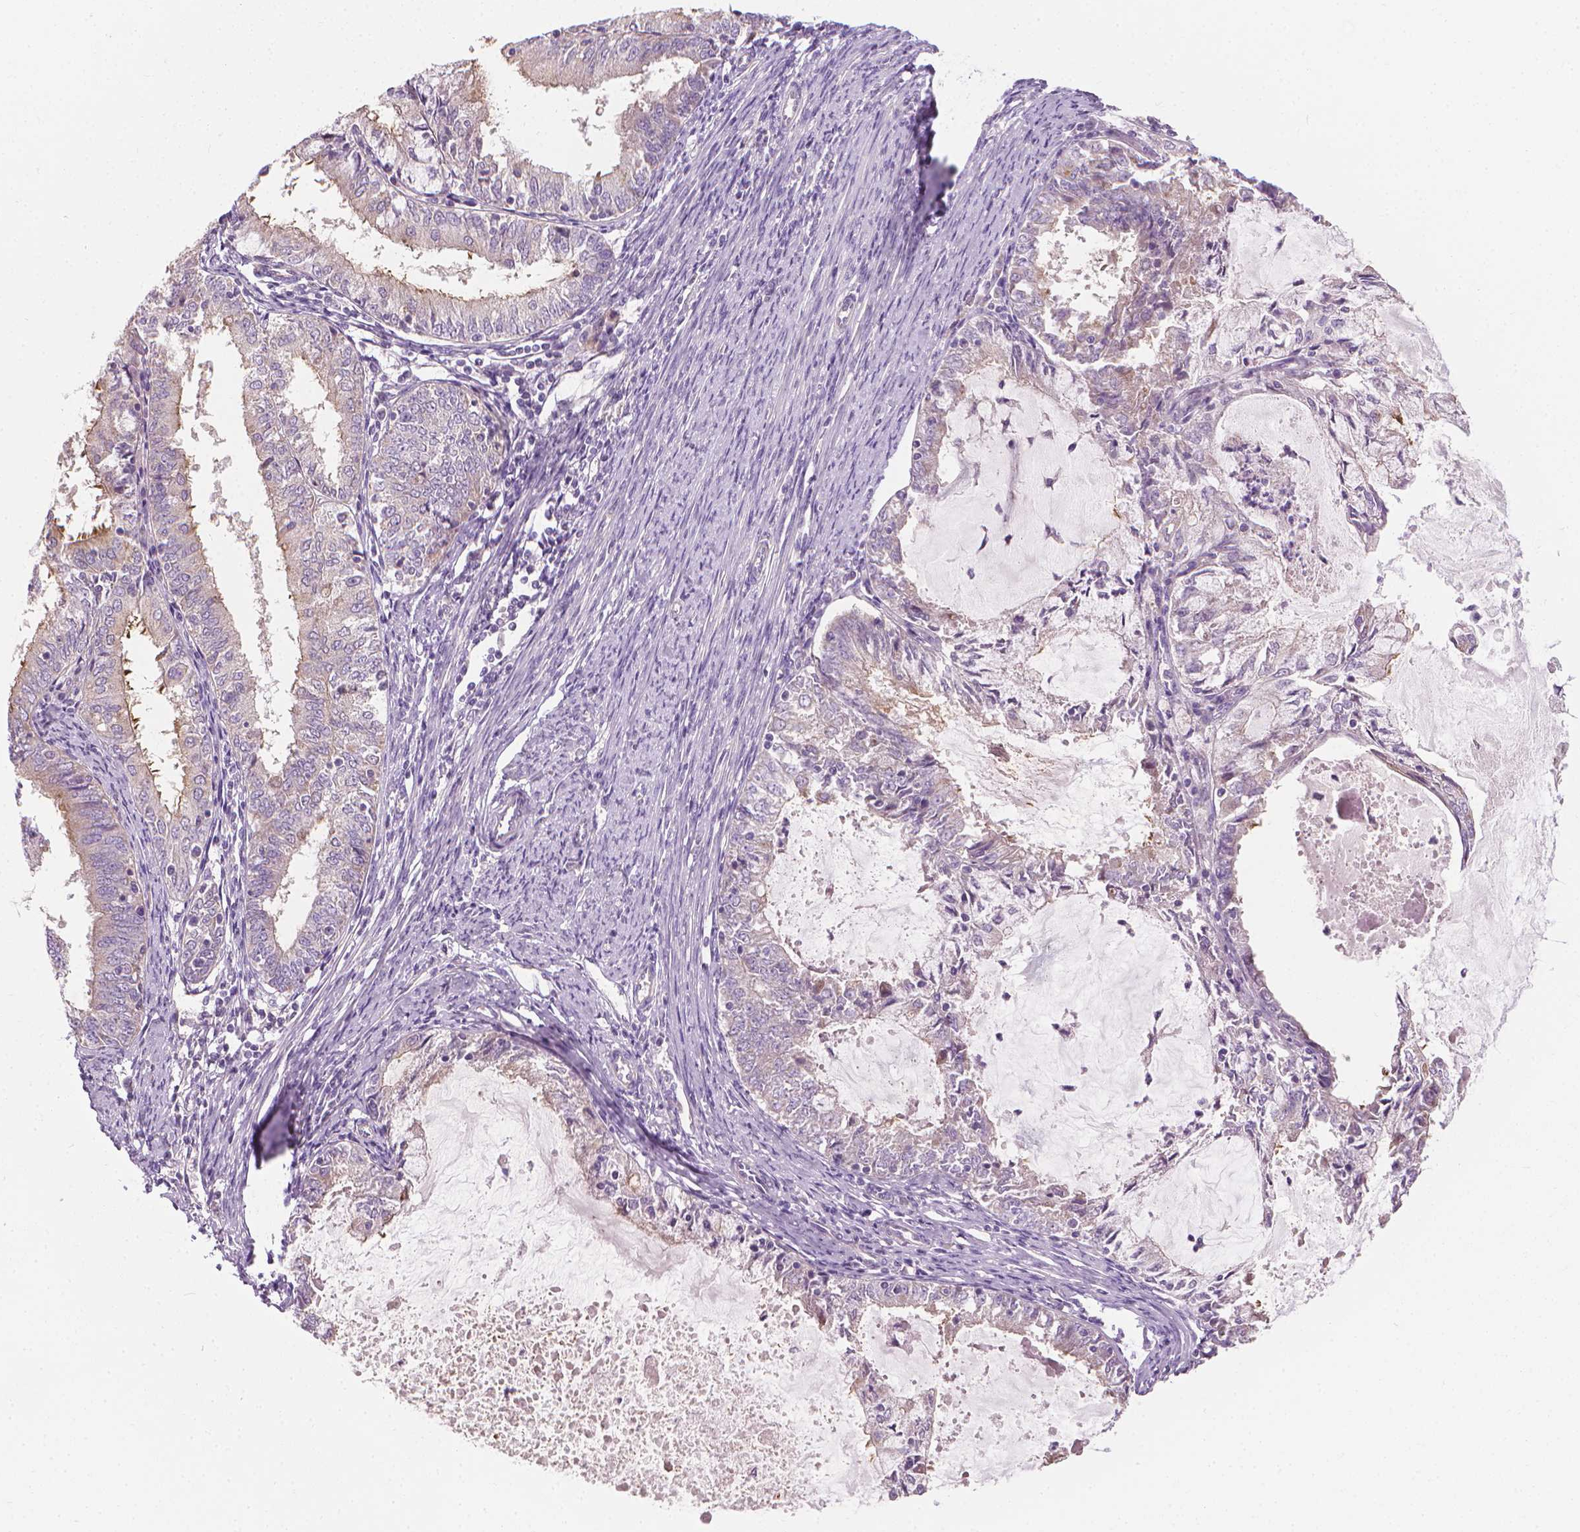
{"staining": {"intensity": "negative", "quantity": "none", "location": "none"}, "tissue": "endometrial cancer", "cell_type": "Tumor cells", "image_type": "cancer", "snomed": [{"axis": "morphology", "description": "Adenocarcinoma, NOS"}, {"axis": "topography", "description": "Endometrium"}], "caption": "Tumor cells are negative for brown protein staining in adenocarcinoma (endometrial).", "gene": "RIIAD1", "patient": {"sex": "female", "age": 57}}